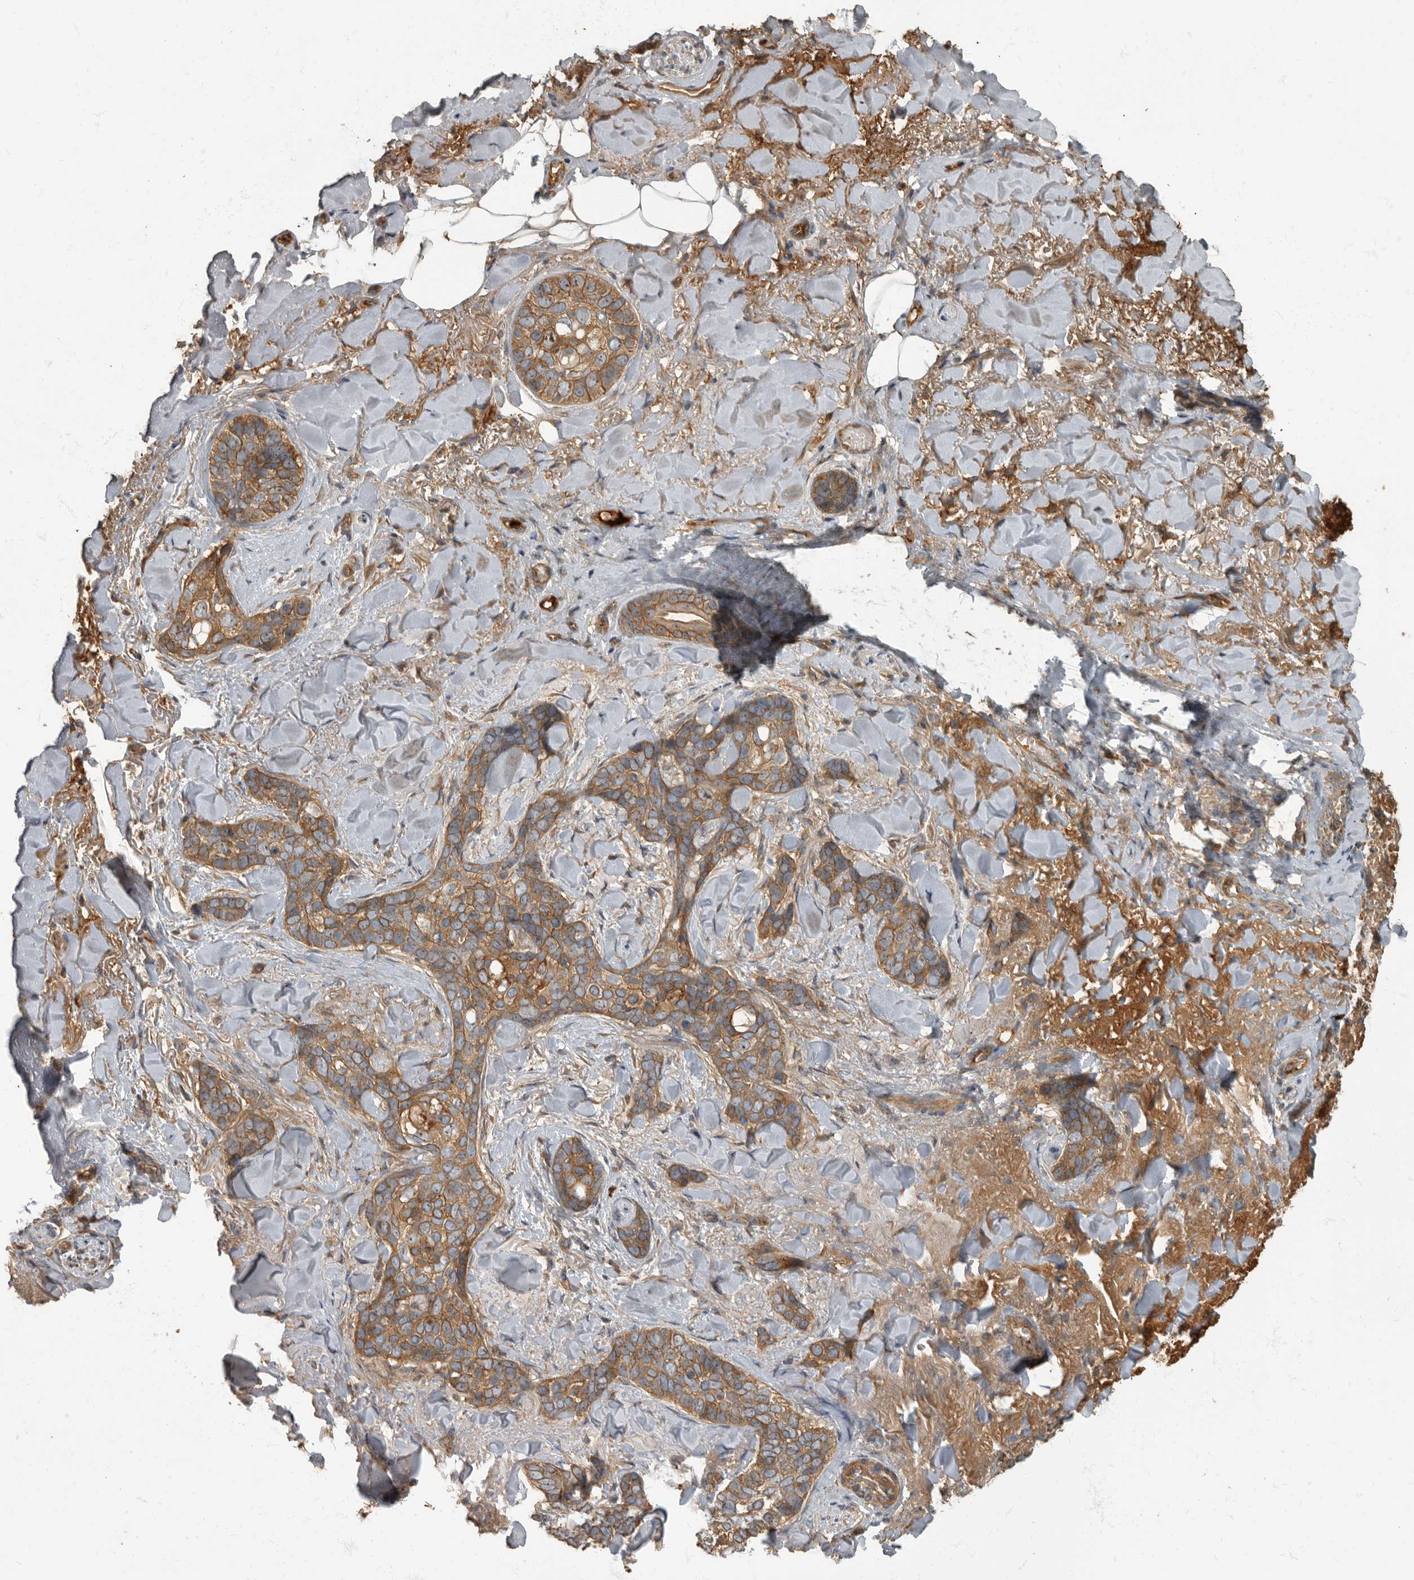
{"staining": {"intensity": "moderate", "quantity": ">75%", "location": "cytoplasmic/membranous"}, "tissue": "skin cancer", "cell_type": "Tumor cells", "image_type": "cancer", "snomed": [{"axis": "morphology", "description": "Basal cell carcinoma"}, {"axis": "topography", "description": "Skin"}], "caption": "High-magnification brightfield microscopy of basal cell carcinoma (skin) stained with DAB (brown) and counterstained with hematoxylin (blue). tumor cells exhibit moderate cytoplasmic/membranous staining is seen in approximately>75% of cells. (Stains: DAB in brown, nuclei in blue, Microscopy: brightfield microscopy at high magnification).", "gene": "DAAM1", "patient": {"sex": "female", "age": 82}}